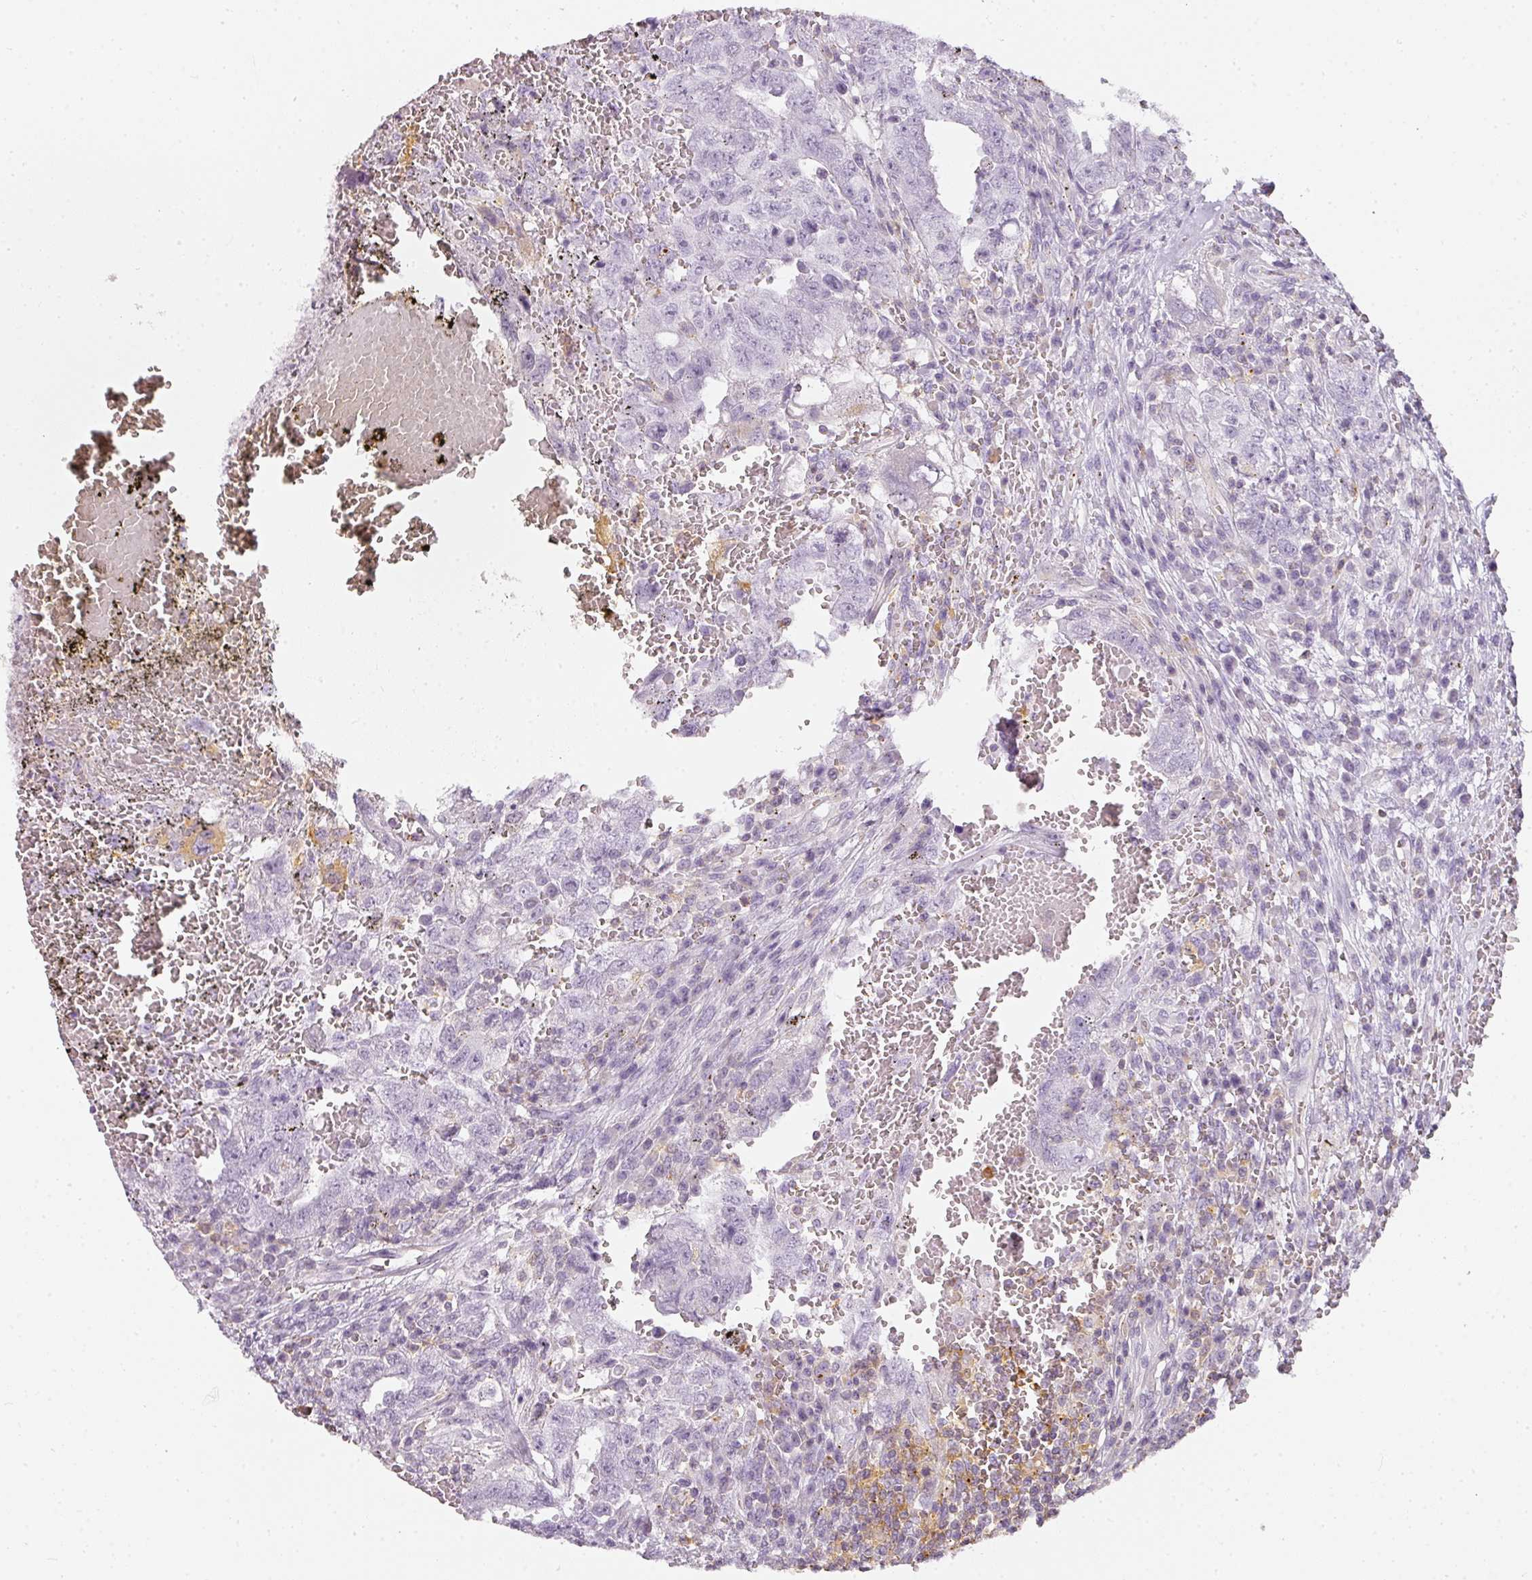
{"staining": {"intensity": "negative", "quantity": "none", "location": "none"}, "tissue": "testis cancer", "cell_type": "Tumor cells", "image_type": "cancer", "snomed": [{"axis": "morphology", "description": "Carcinoma, Embryonal, NOS"}, {"axis": "topography", "description": "Testis"}], "caption": "The histopathology image reveals no staining of tumor cells in testis cancer.", "gene": "TMEM42", "patient": {"sex": "male", "age": 26}}